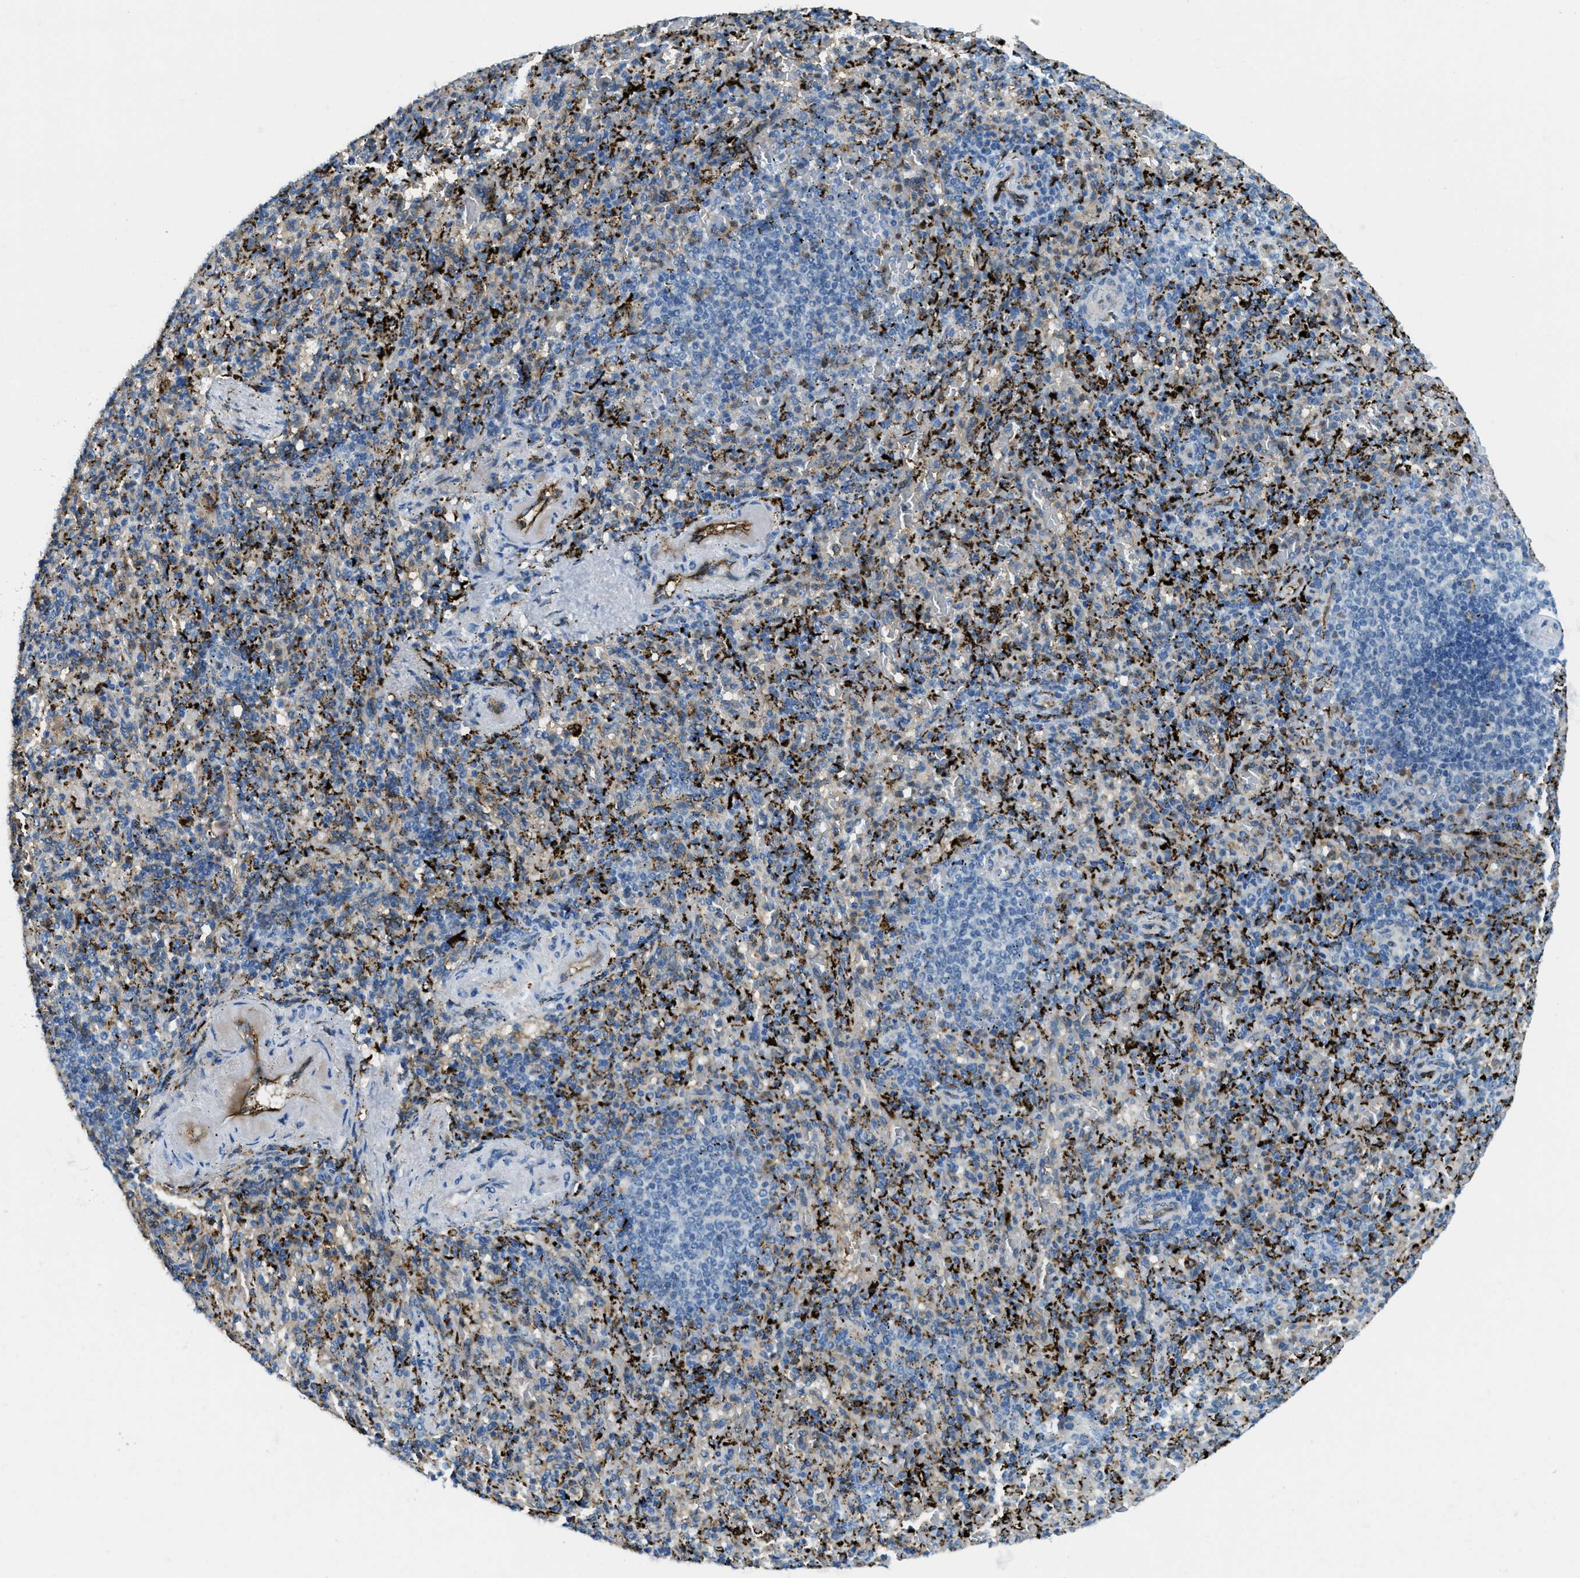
{"staining": {"intensity": "strong", "quantity": "25%-75%", "location": "cytoplasmic/membranous"}, "tissue": "spleen", "cell_type": "Cells in red pulp", "image_type": "normal", "snomed": [{"axis": "morphology", "description": "Normal tissue, NOS"}, {"axis": "topography", "description": "Spleen"}], "caption": "Immunohistochemical staining of benign human spleen reveals high levels of strong cytoplasmic/membranous staining in approximately 25%-75% of cells in red pulp. The staining was performed using DAB to visualize the protein expression in brown, while the nuclei were stained in blue with hematoxylin (Magnification: 20x).", "gene": "TRIM59", "patient": {"sex": "female", "age": 74}}